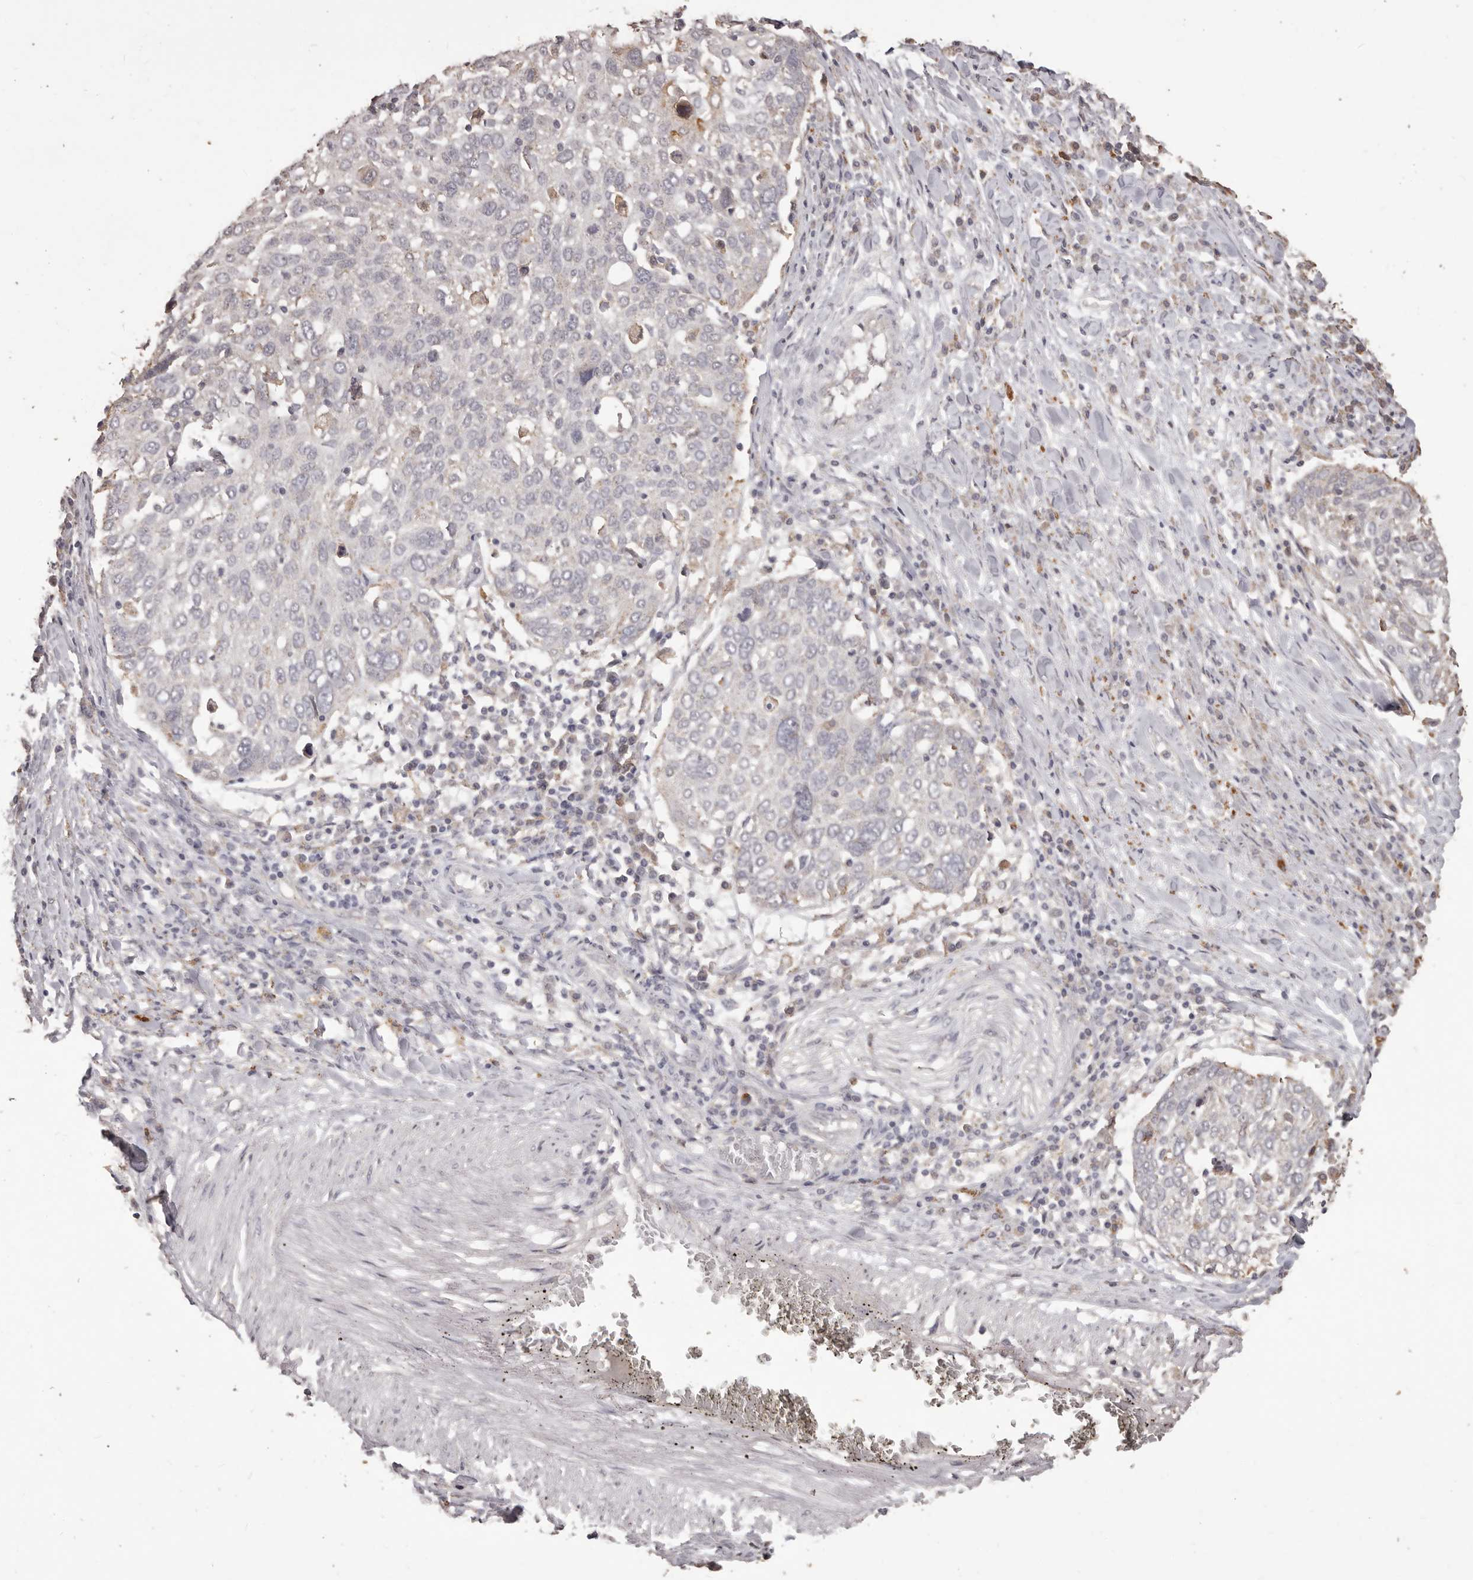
{"staining": {"intensity": "negative", "quantity": "none", "location": "none"}, "tissue": "lung cancer", "cell_type": "Tumor cells", "image_type": "cancer", "snomed": [{"axis": "morphology", "description": "Squamous cell carcinoma, NOS"}, {"axis": "topography", "description": "Lung"}], "caption": "An immunohistochemistry (IHC) photomicrograph of lung cancer is shown. There is no staining in tumor cells of lung cancer.", "gene": "PRSS27", "patient": {"sex": "male", "age": 65}}